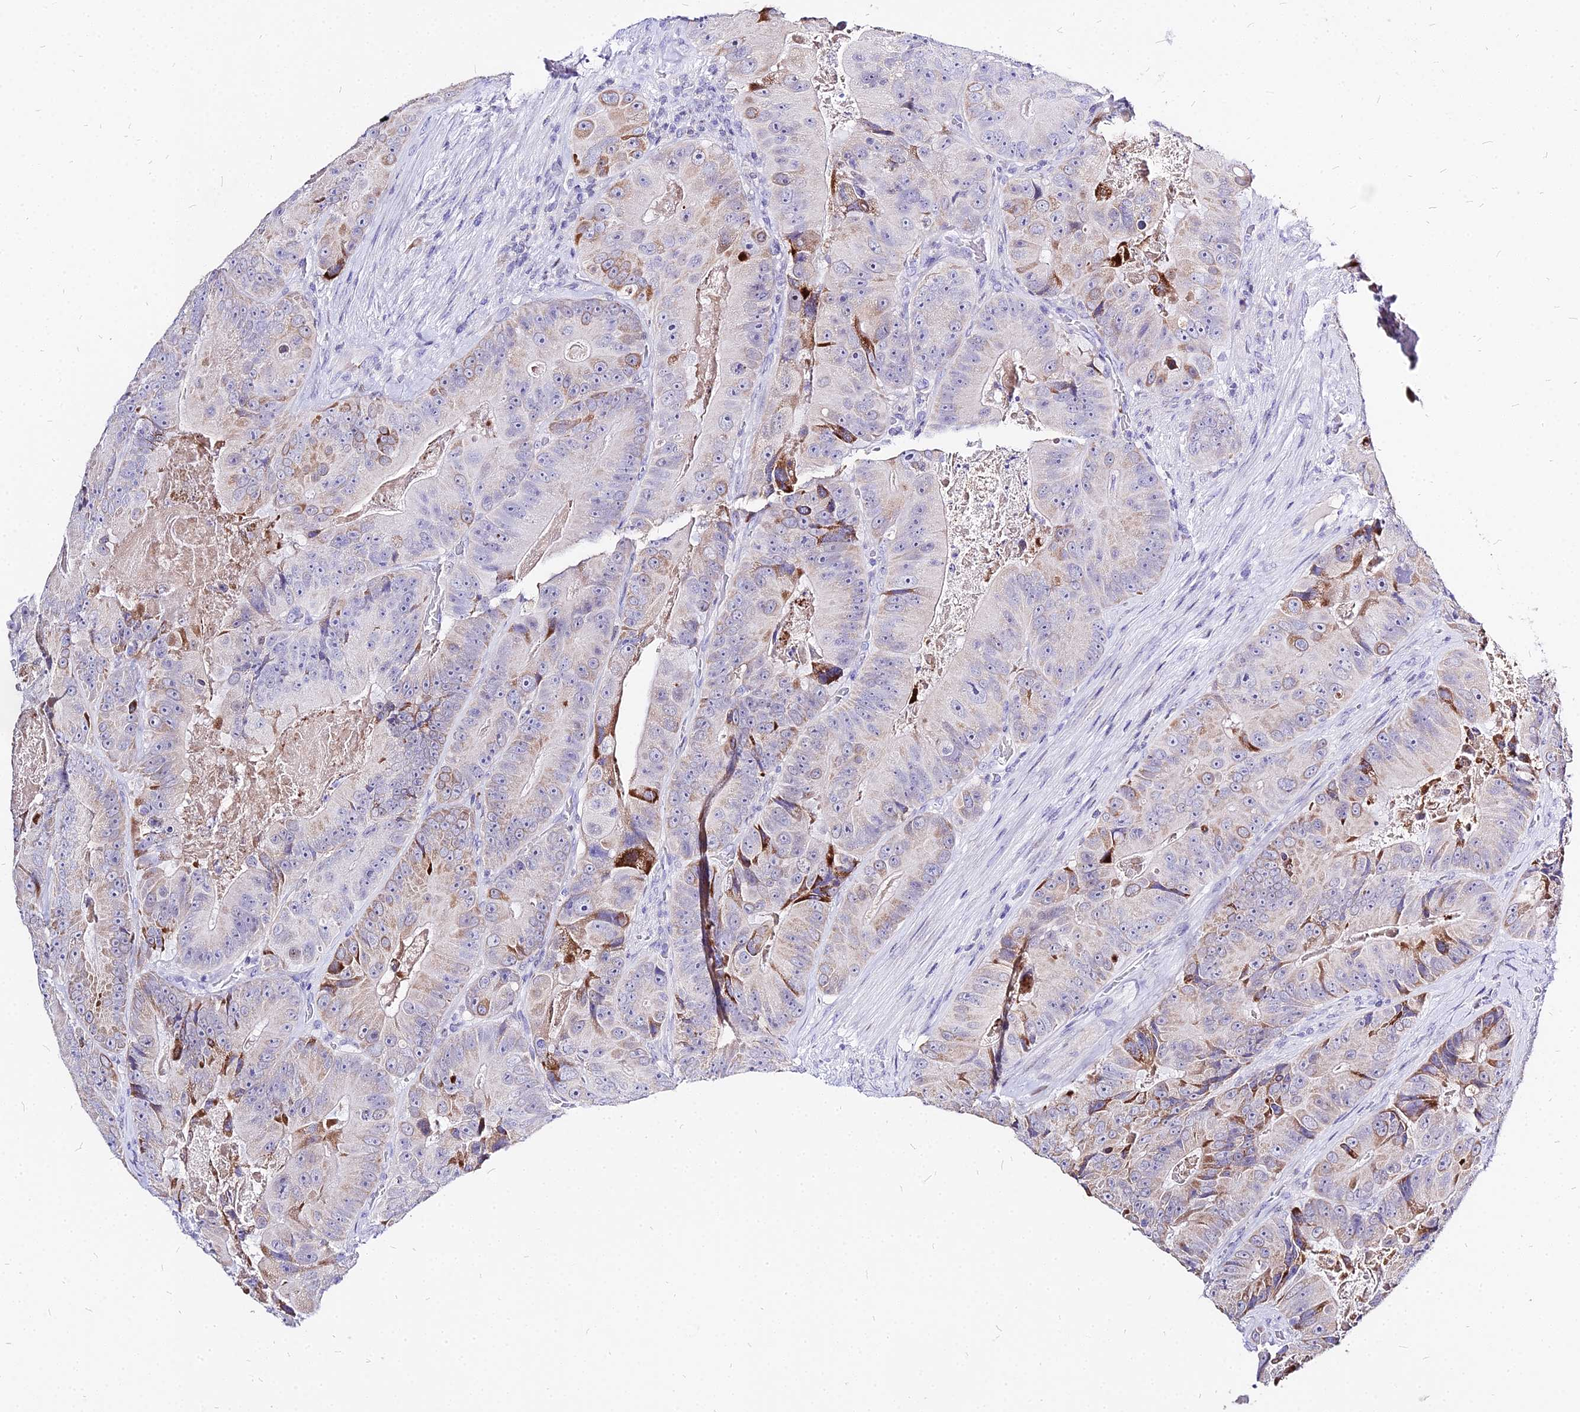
{"staining": {"intensity": "strong", "quantity": "<25%", "location": "cytoplasmic/membranous"}, "tissue": "colorectal cancer", "cell_type": "Tumor cells", "image_type": "cancer", "snomed": [{"axis": "morphology", "description": "Adenocarcinoma, NOS"}, {"axis": "topography", "description": "Colon"}], "caption": "Immunohistochemical staining of colorectal adenocarcinoma displays strong cytoplasmic/membranous protein staining in about <25% of tumor cells. The staining was performed using DAB, with brown indicating positive protein expression. Nuclei are stained blue with hematoxylin.", "gene": "CARD18", "patient": {"sex": "female", "age": 86}}